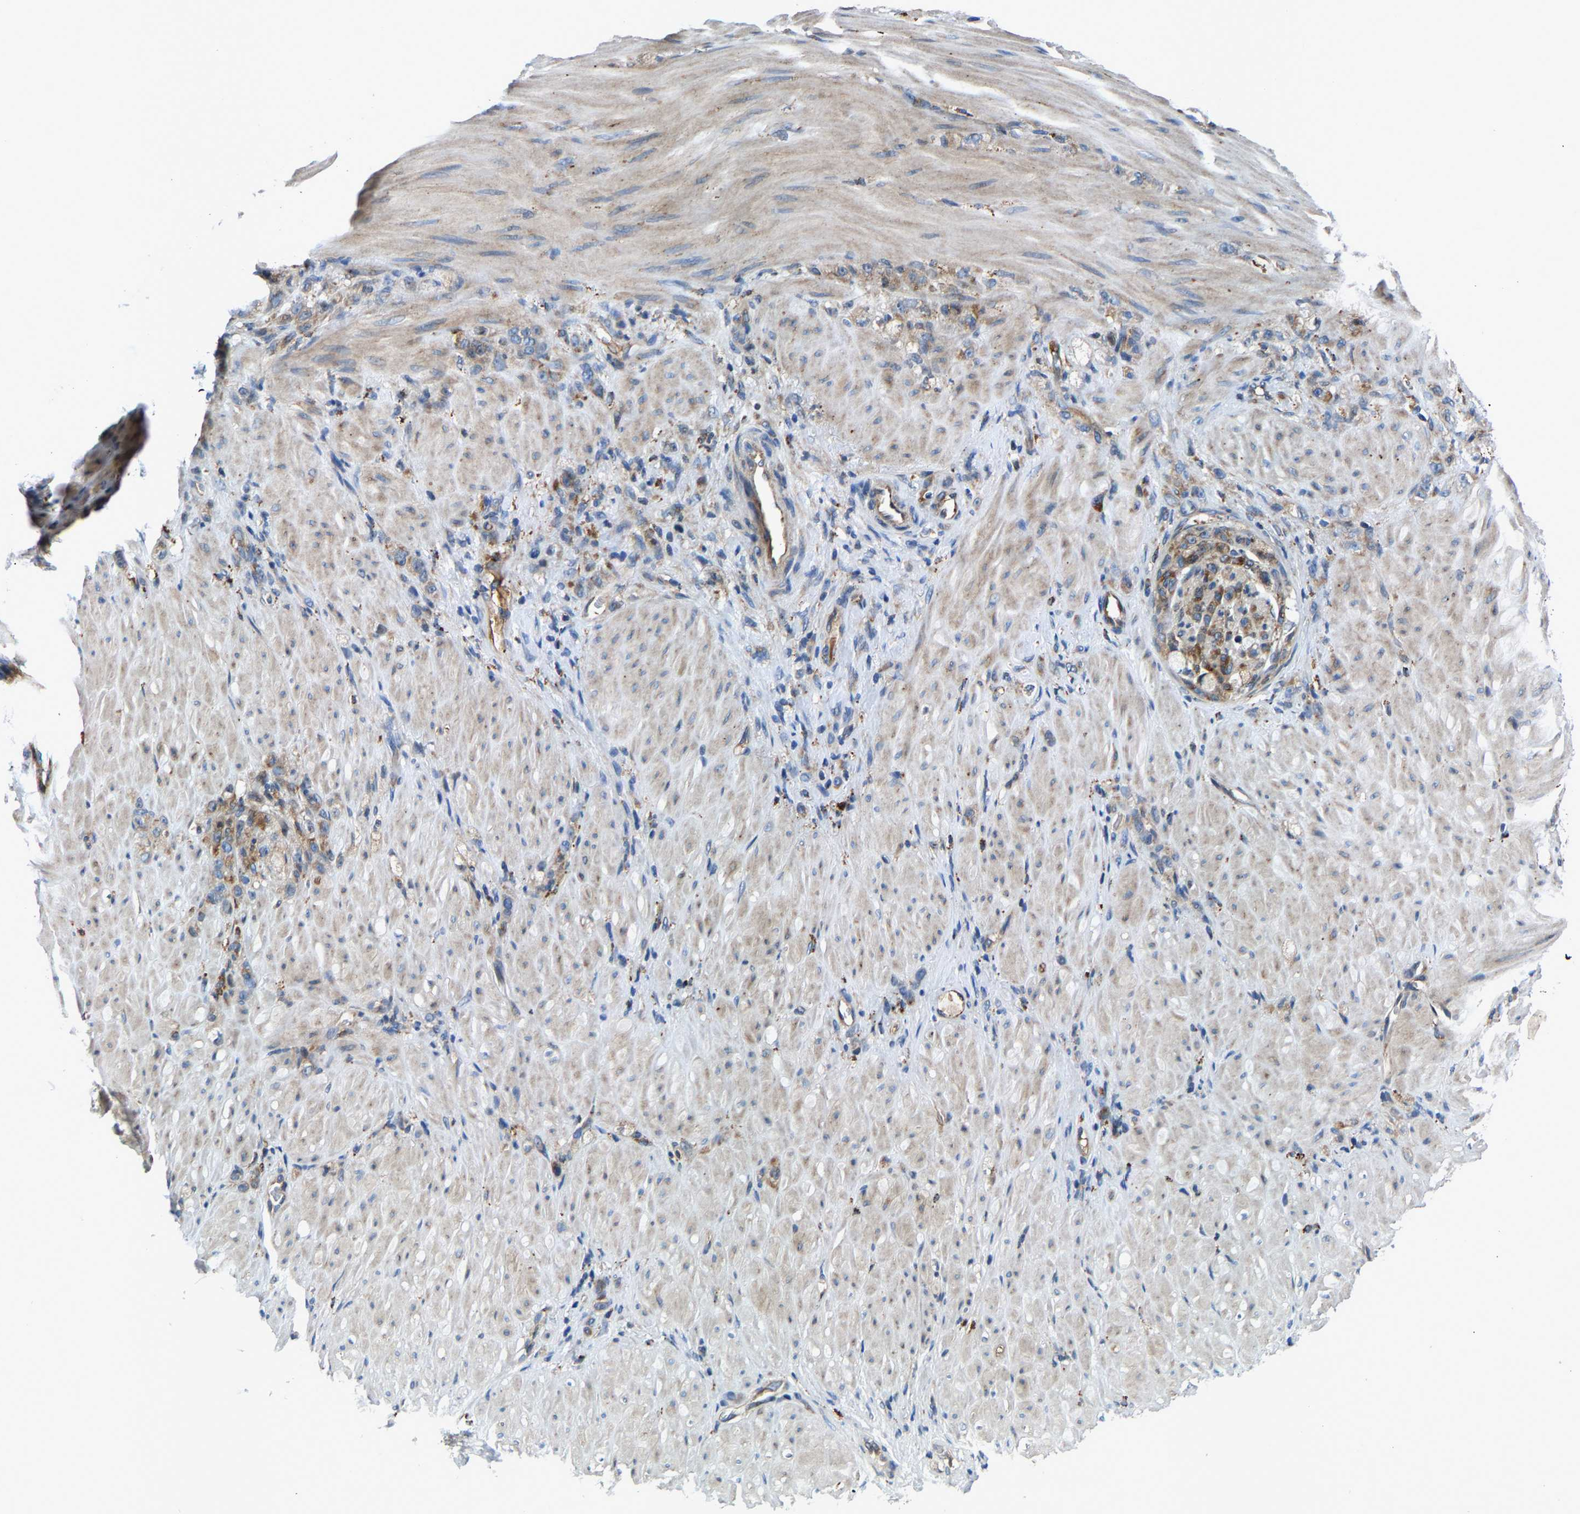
{"staining": {"intensity": "weak", "quantity": "25%-75%", "location": "cytoplasmic/membranous"}, "tissue": "stomach cancer", "cell_type": "Tumor cells", "image_type": "cancer", "snomed": [{"axis": "morphology", "description": "Normal tissue, NOS"}, {"axis": "morphology", "description": "Adenocarcinoma, NOS"}, {"axis": "topography", "description": "Stomach"}], "caption": "This image reveals immunohistochemistry (IHC) staining of human stomach adenocarcinoma, with low weak cytoplasmic/membranous positivity in about 25%-75% of tumor cells.", "gene": "DPP7", "patient": {"sex": "male", "age": 82}}